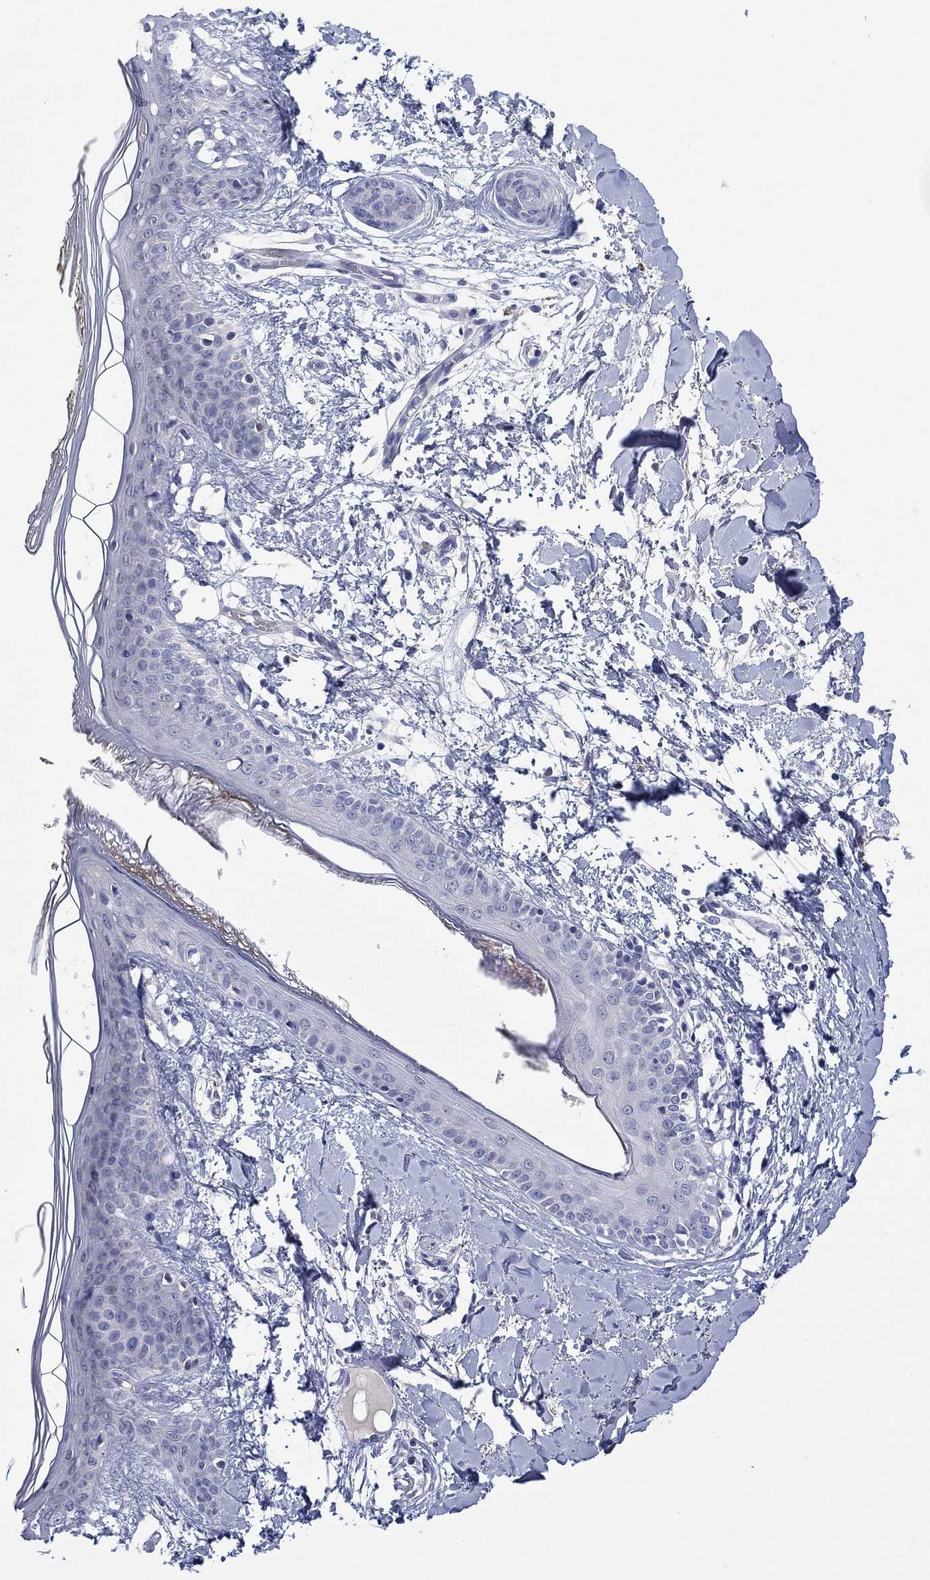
{"staining": {"intensity": "negative", "quantity": "none", "location": "none"}, "tissue": "skin", "cell_type": "Fibroblasts", "image_type": "normal", "snomed": [{"axis": "morphology", "description": "Normal tissue, NOS"}, {"axis": "topography", "description": "Skin"}], "caption": "Immunohistochemical staining of normal human skin demonstrates no significant expression in fibroblasts. (Immunohistochemistry (ihc), brightfield microscopy, high magnification).", "gene": "PTPRZ1", "patient": {"sex": "female", "age": 34}}